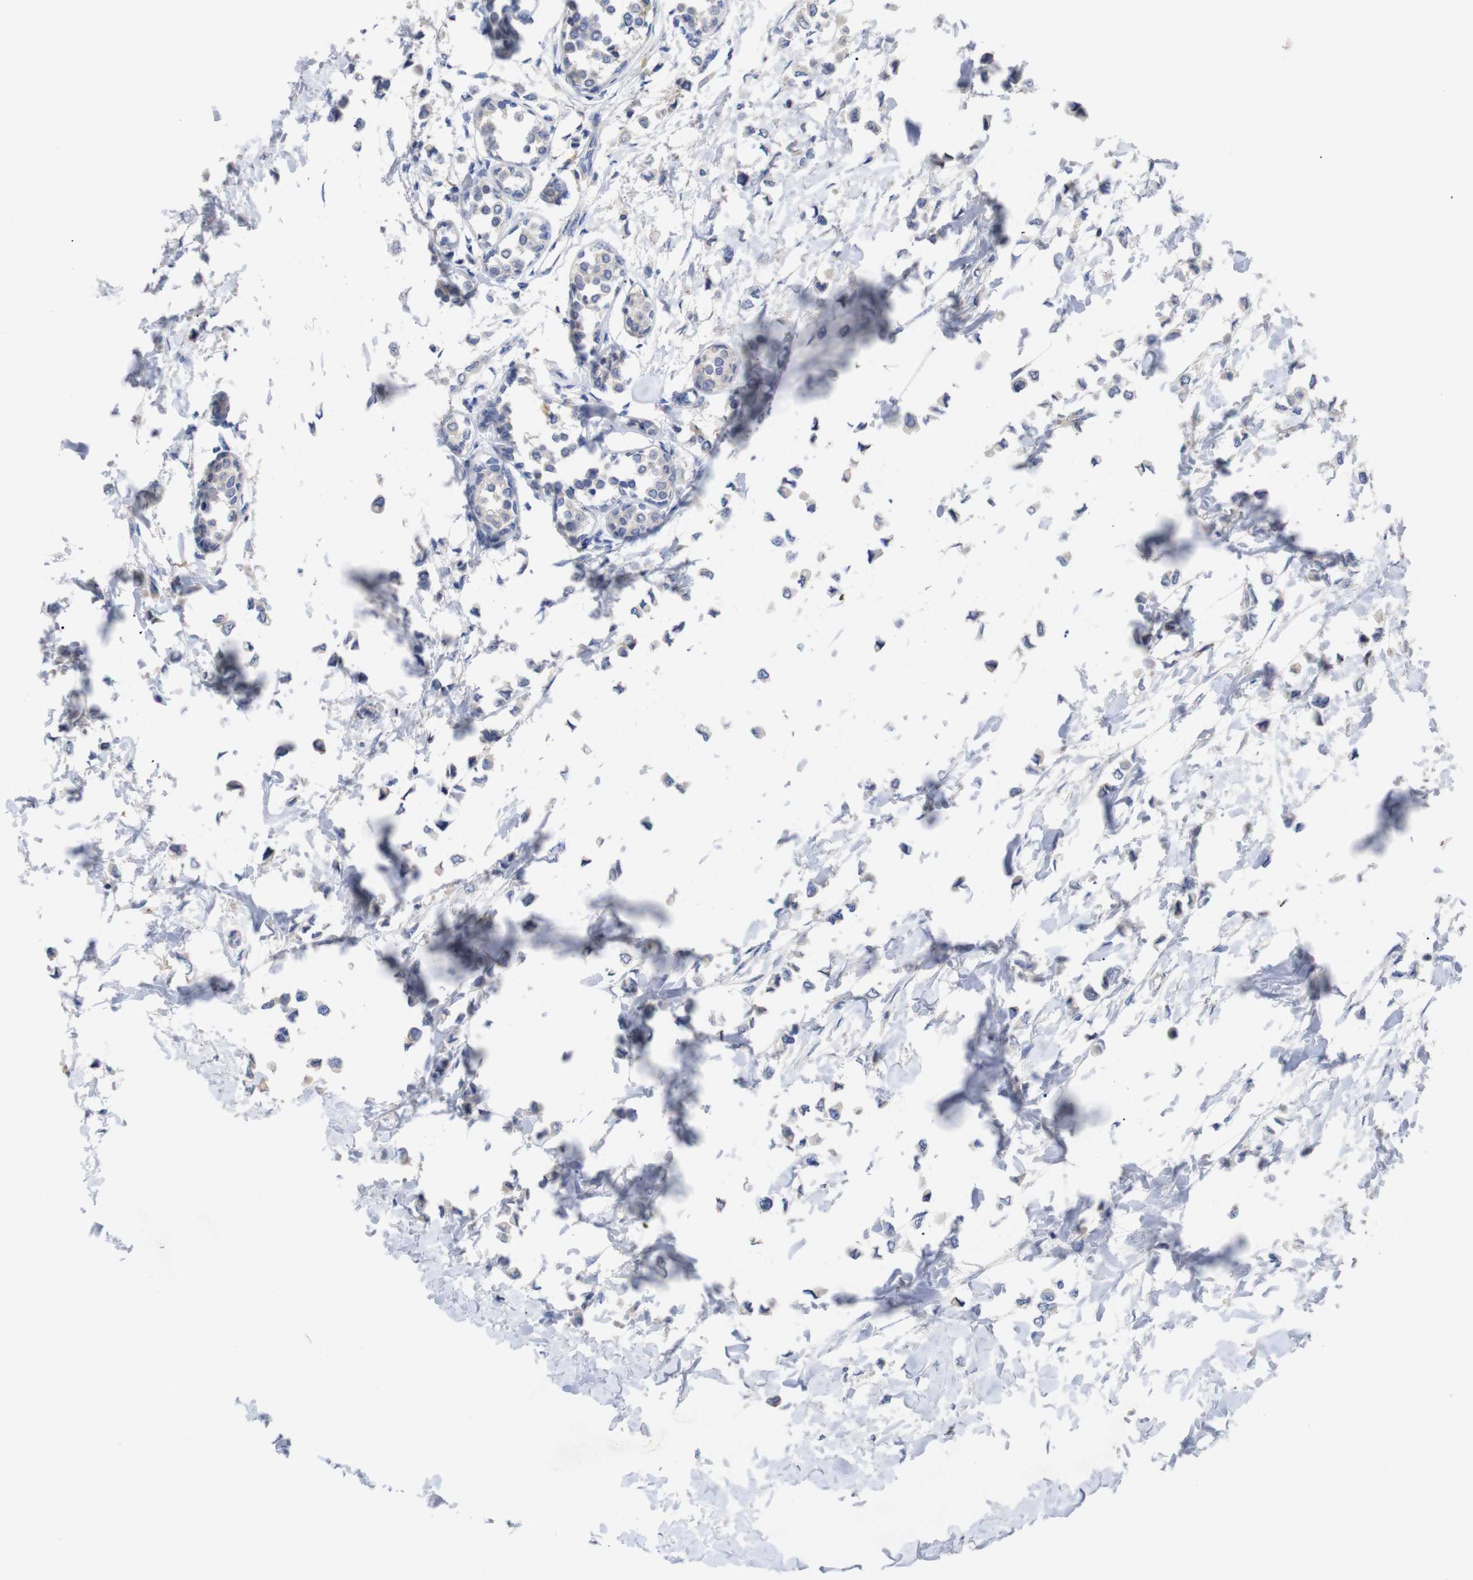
{"staining": {"intensity": "negative", "quantity": "none", "location": "none"}, "tissue": "breast cancer", "cell_type": "Tumor cells", "image_type": "cancer", "snomed": [{"axis": "morphology", "description": "Lobular carcinoma"}, {"axis": "topography", "description": "Breast"}], "caption": "A high-resolution photomicrograph shows immunohistochemistry staining of breast lobular carcinoma, which demonstrates no significant staining in tumor cells. Nuclei are stained in blue.", "gene": "C5AR1", "patient": {"sex": "female", "age": 51}}